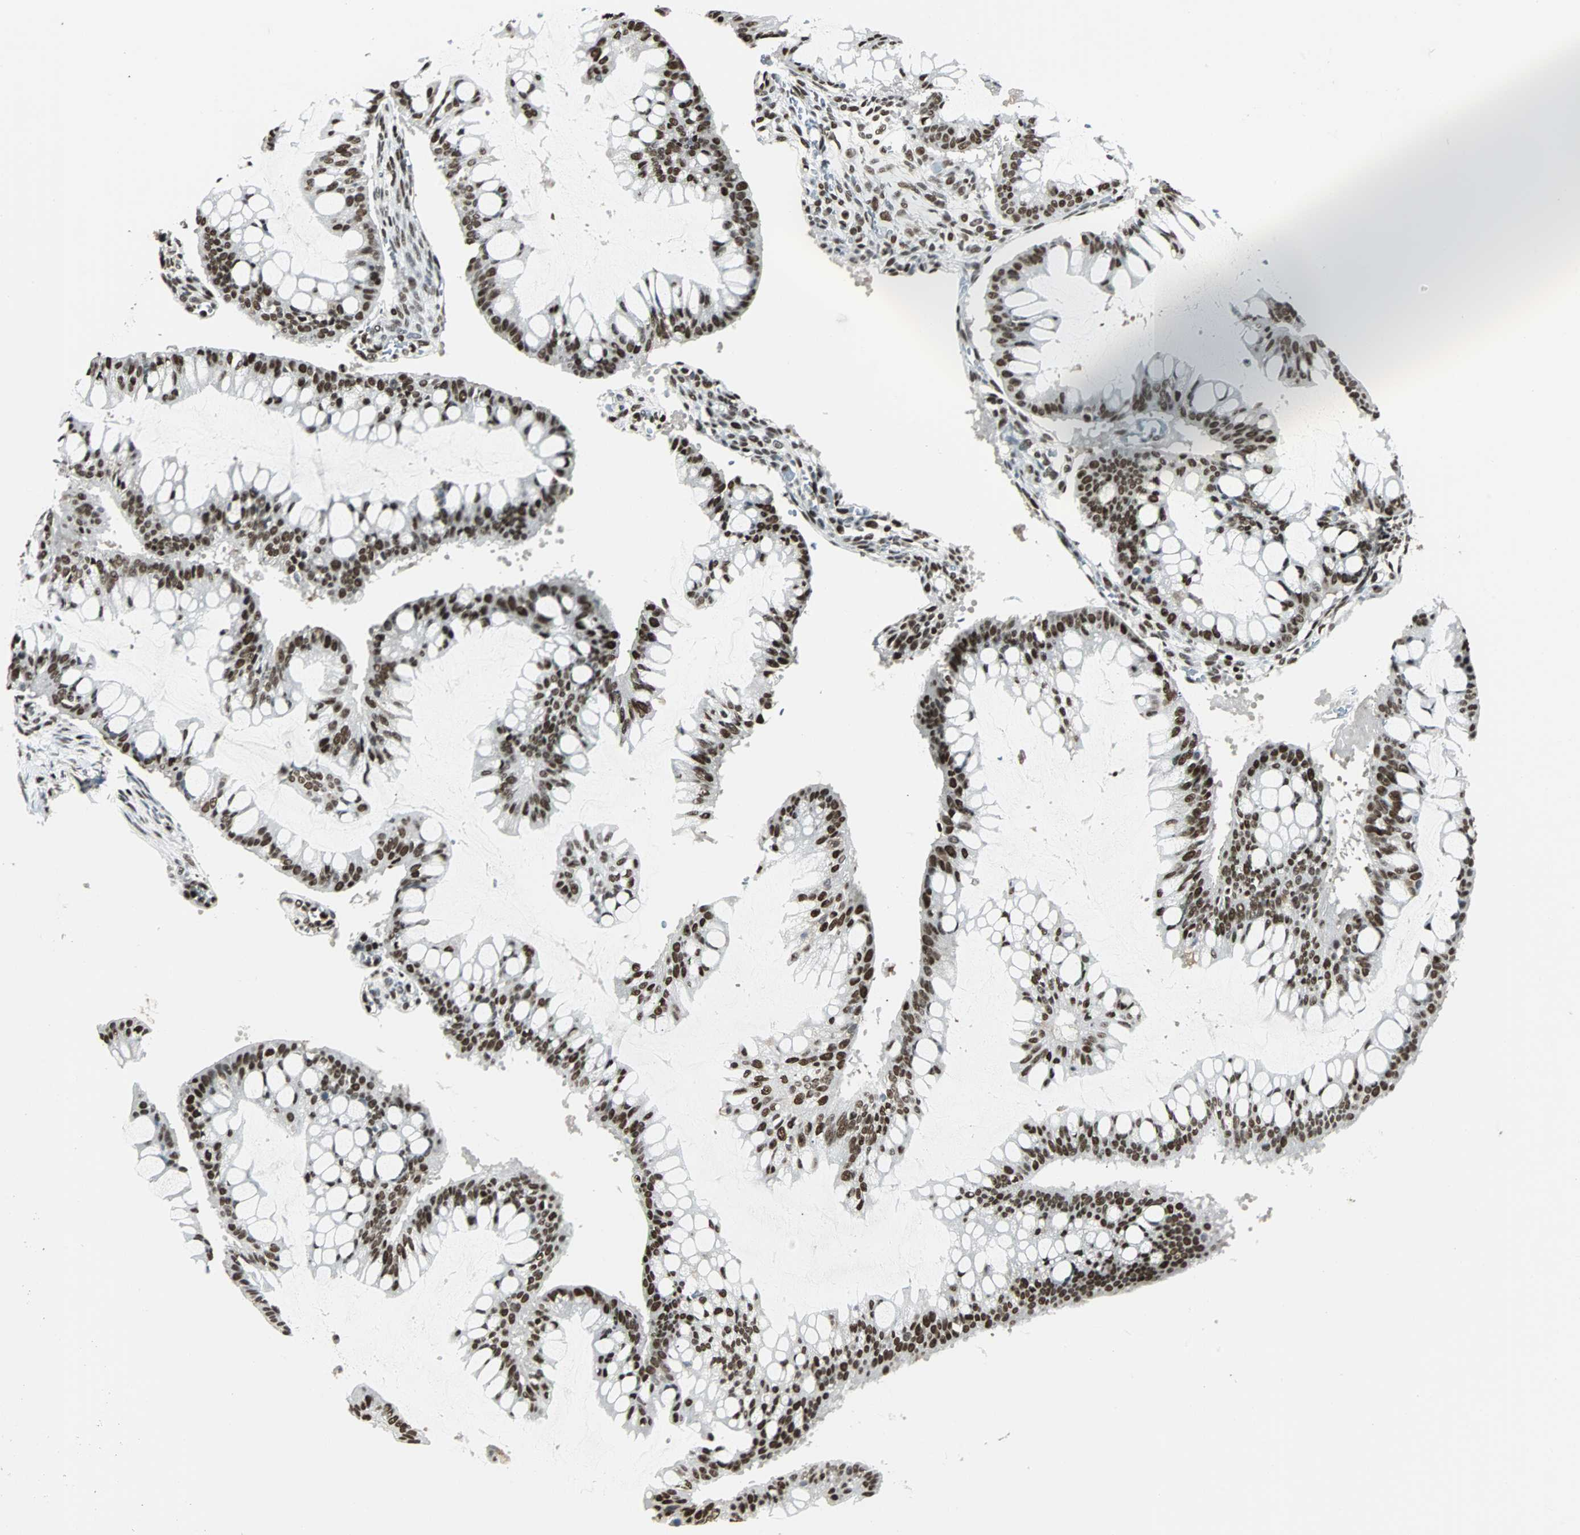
{"staining": {"intensity": "strong", "quantity": ">75%", "location": "nuclear"}, "tissue": "ovarian cancer", "cell_type": "Tumor cells", "image_type": "cancer", "snomed": [{"axis": "morphology", "description": "Cystadenocarcinoma, mucinous, NOS"}, {"axis": "topography", "description": "Ovary"}], "caption": "High-power microscopy captured an IHC histopathology image of ovarian cancer (mucinous cystadenocarcinoma), revealing strong nuclear expression in about >75% of tumor cells.", "gene": "XRCC4", "patient": {"sex": "female", "age": 73}}